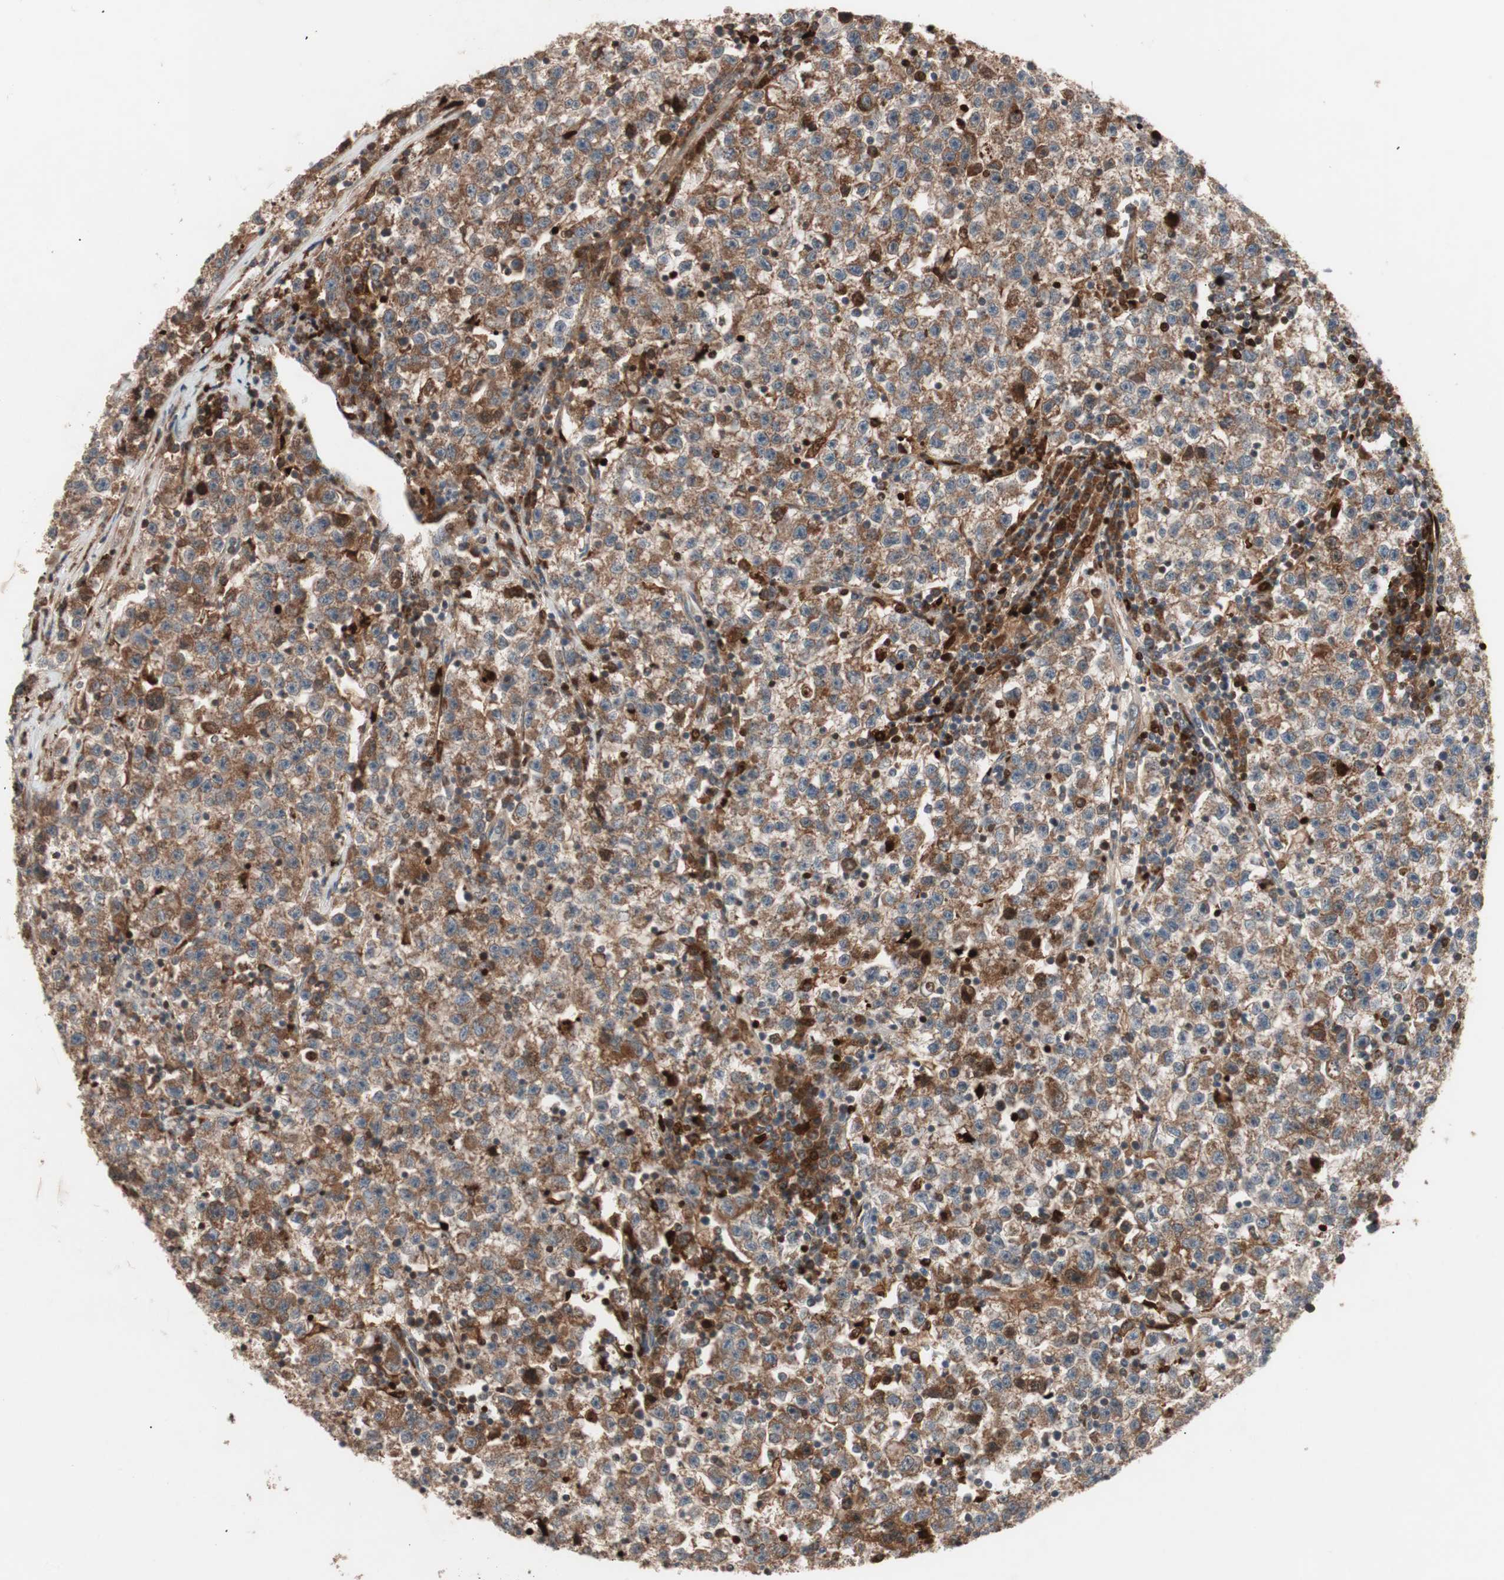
{"staining": {"intensity": "moderate", "quantity": ">75%", "location": "cytoplasmic/membranous"}, "tissue": "testis cancer", "cell_type": "Tumor cells", "image_type": "cancer", "snomed": [{"axis": "morphology", "description": "Seminoma, NOS"}, {"axis": "topography", "description": "Testis"}], "caption": "Immunohistochemical staining of human testis cancer (seminoma) reveals moderate cytoplasmic/membranous protein staining in approximately >75% of tumor cells. The protein is stained brown, and the nuclei are stained in blue (DAB IHC with brightfield microscopy, high magnification).", "gene": "NF2", "patient": {"sex": "male", "age": 22}}